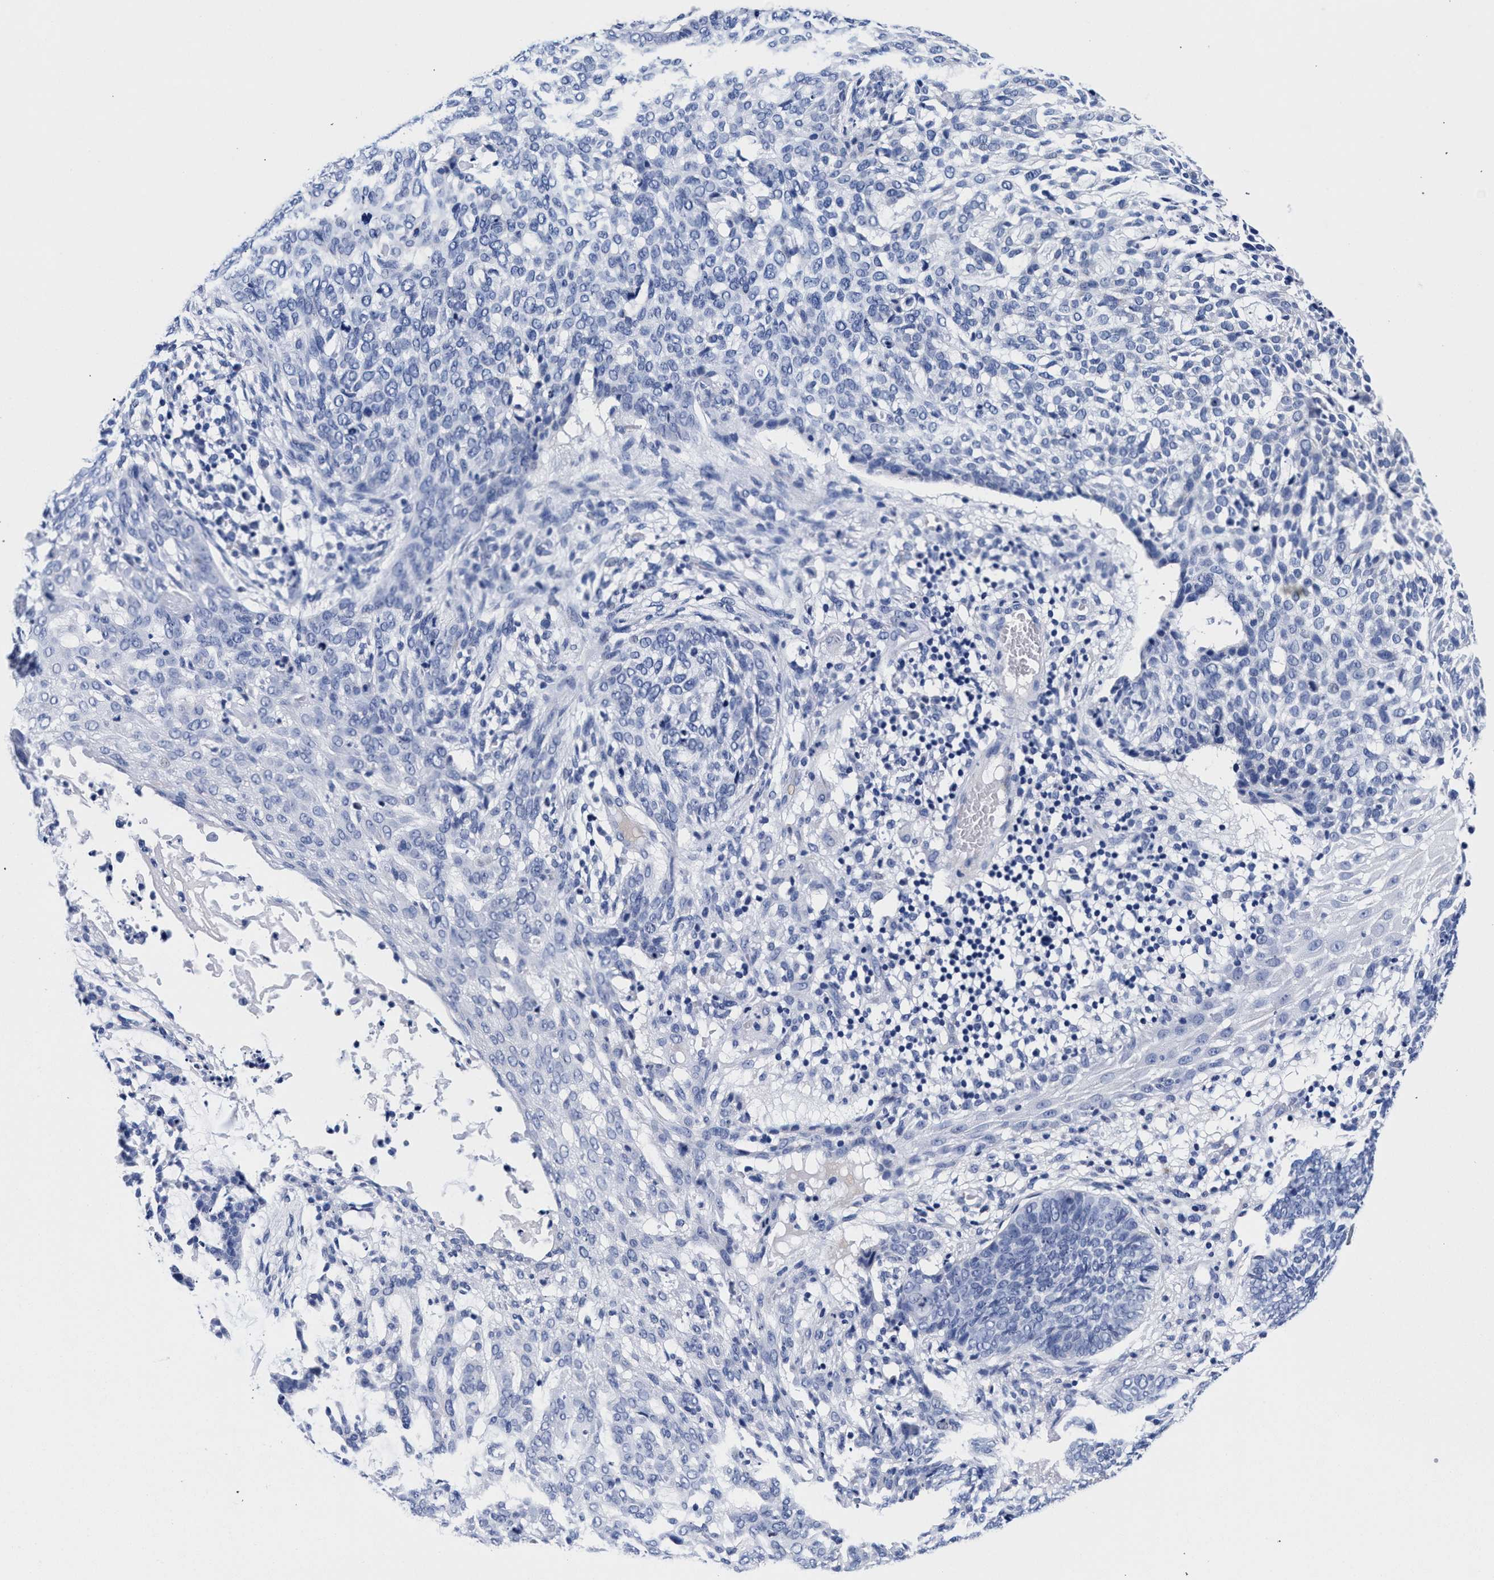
{"staining": {"intensity": "negative", "quantity": "none", "location": "none"}, "tissue": "skin cancer", "cell_type": "Tumor cells", "image_type": "cancer", "snomed": [{"axis": "morphology", "description": "Basal cell carcinoma"}, {"axis": "topography", "description": "Skin"}], "caption": "Tumor cells are negative for protein expression in human skin cancer (basal cell carcinoma).", "gene": "RAB3B", "patient": {"sex": "female", "age": 64}}